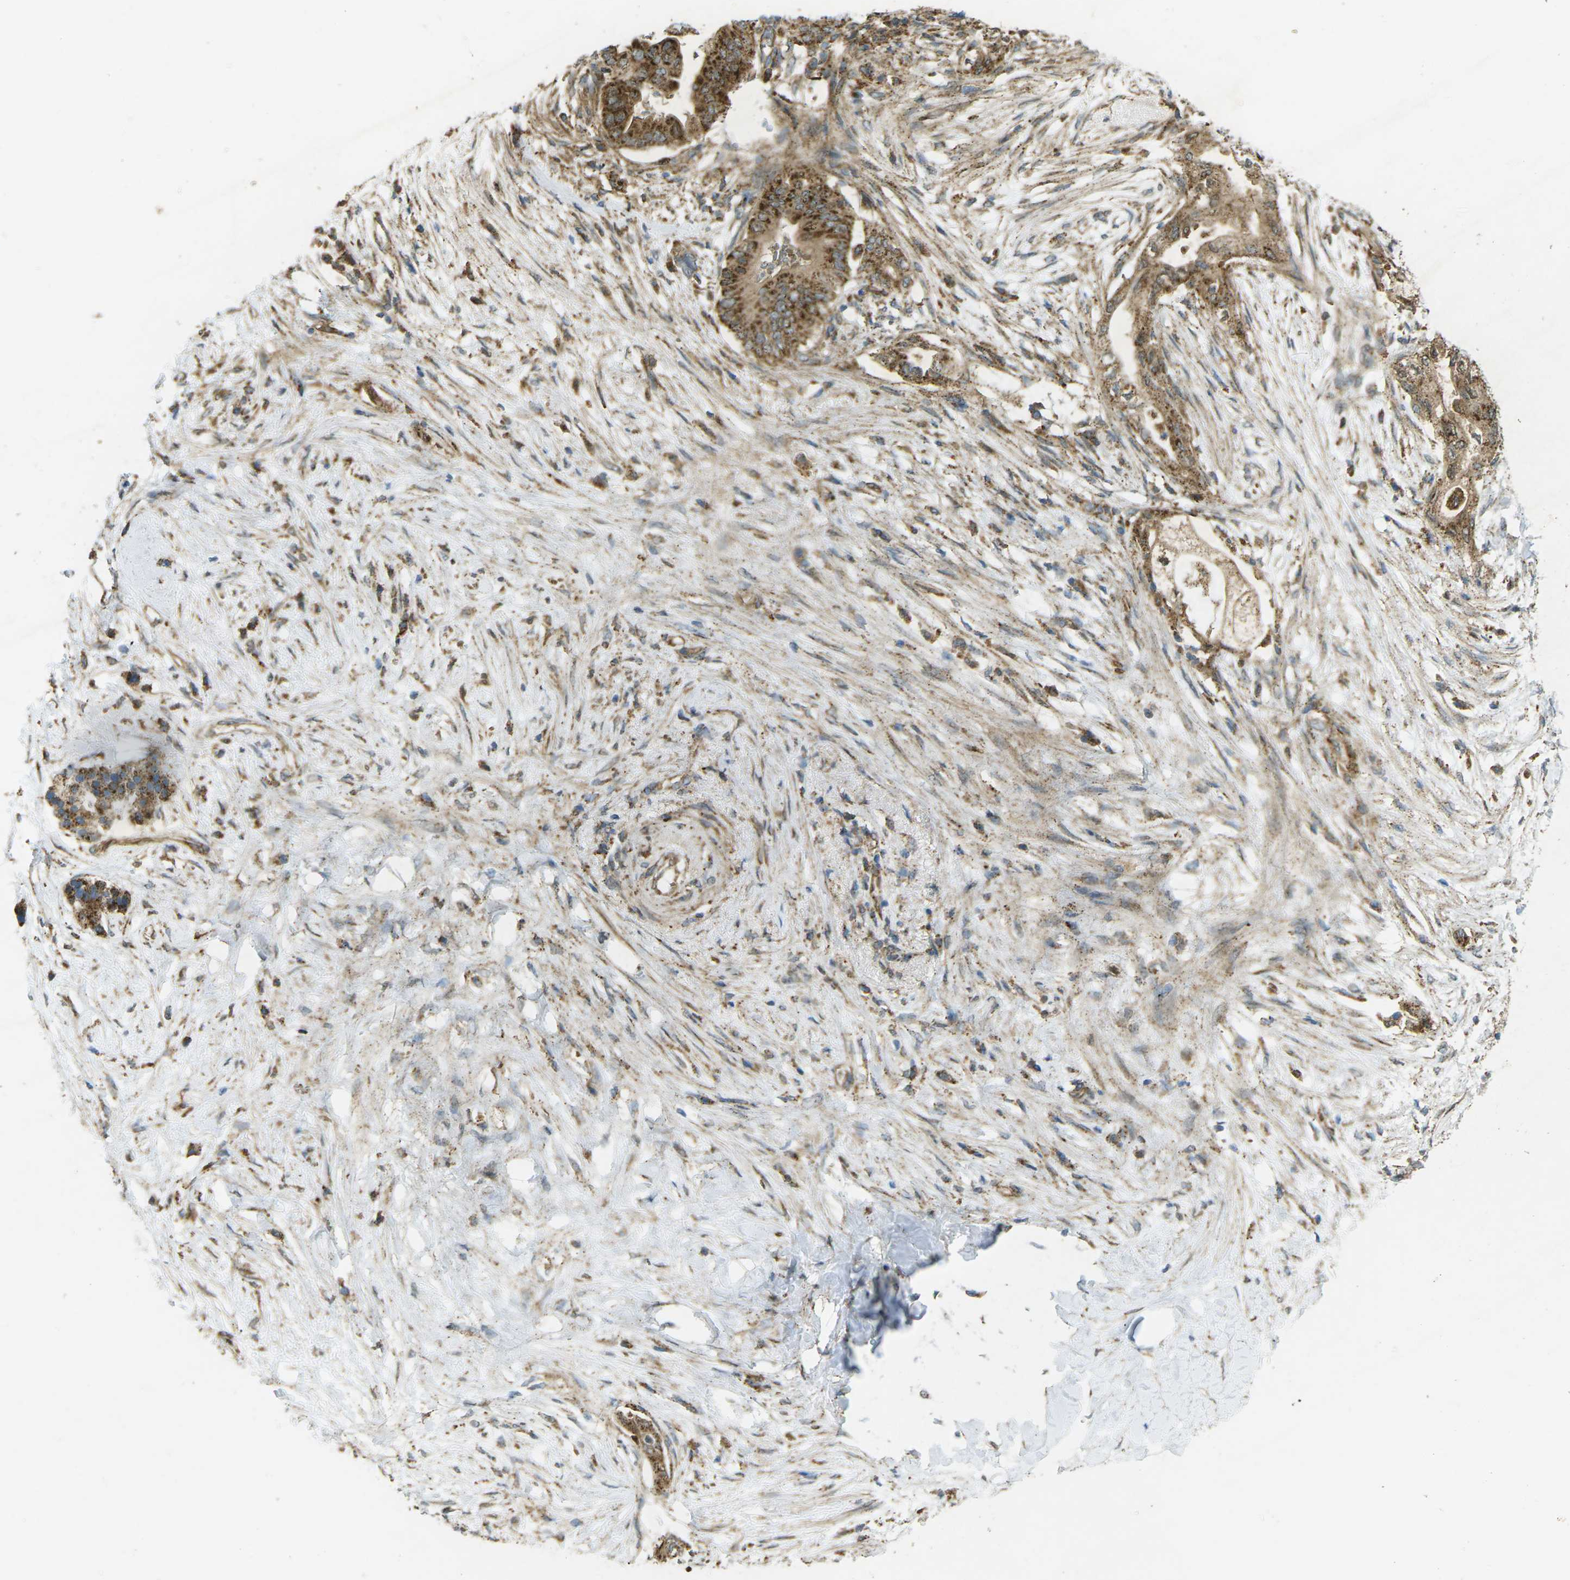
{"staining": {"intensity": "moderate", "quantity": ">75%", "location": "cytoplasmic/membranous"}, "tissue": "pancreatic cancer", "cell_type": "Tumor cells", "image_type": "cancer", "snomed": [{"axis": "morphology", "description": "Normal tissue, NOS"}, {"axis": "morphology", "description": "Adenocarcinoma, NOS"}, {"axis": "topography", "description": "Pancreas"}, {"axis": "topography", "description": "Duodenum"}], "caption": "A brown stain shows moderate cytoplasmic/membranous positivity of a protein in human pancreatic cancer tumor cells. (IHC, brightfield microscopy, high magnification).", "gene": "CHMP3", "patient": {"sex": "female", "age": 60}}